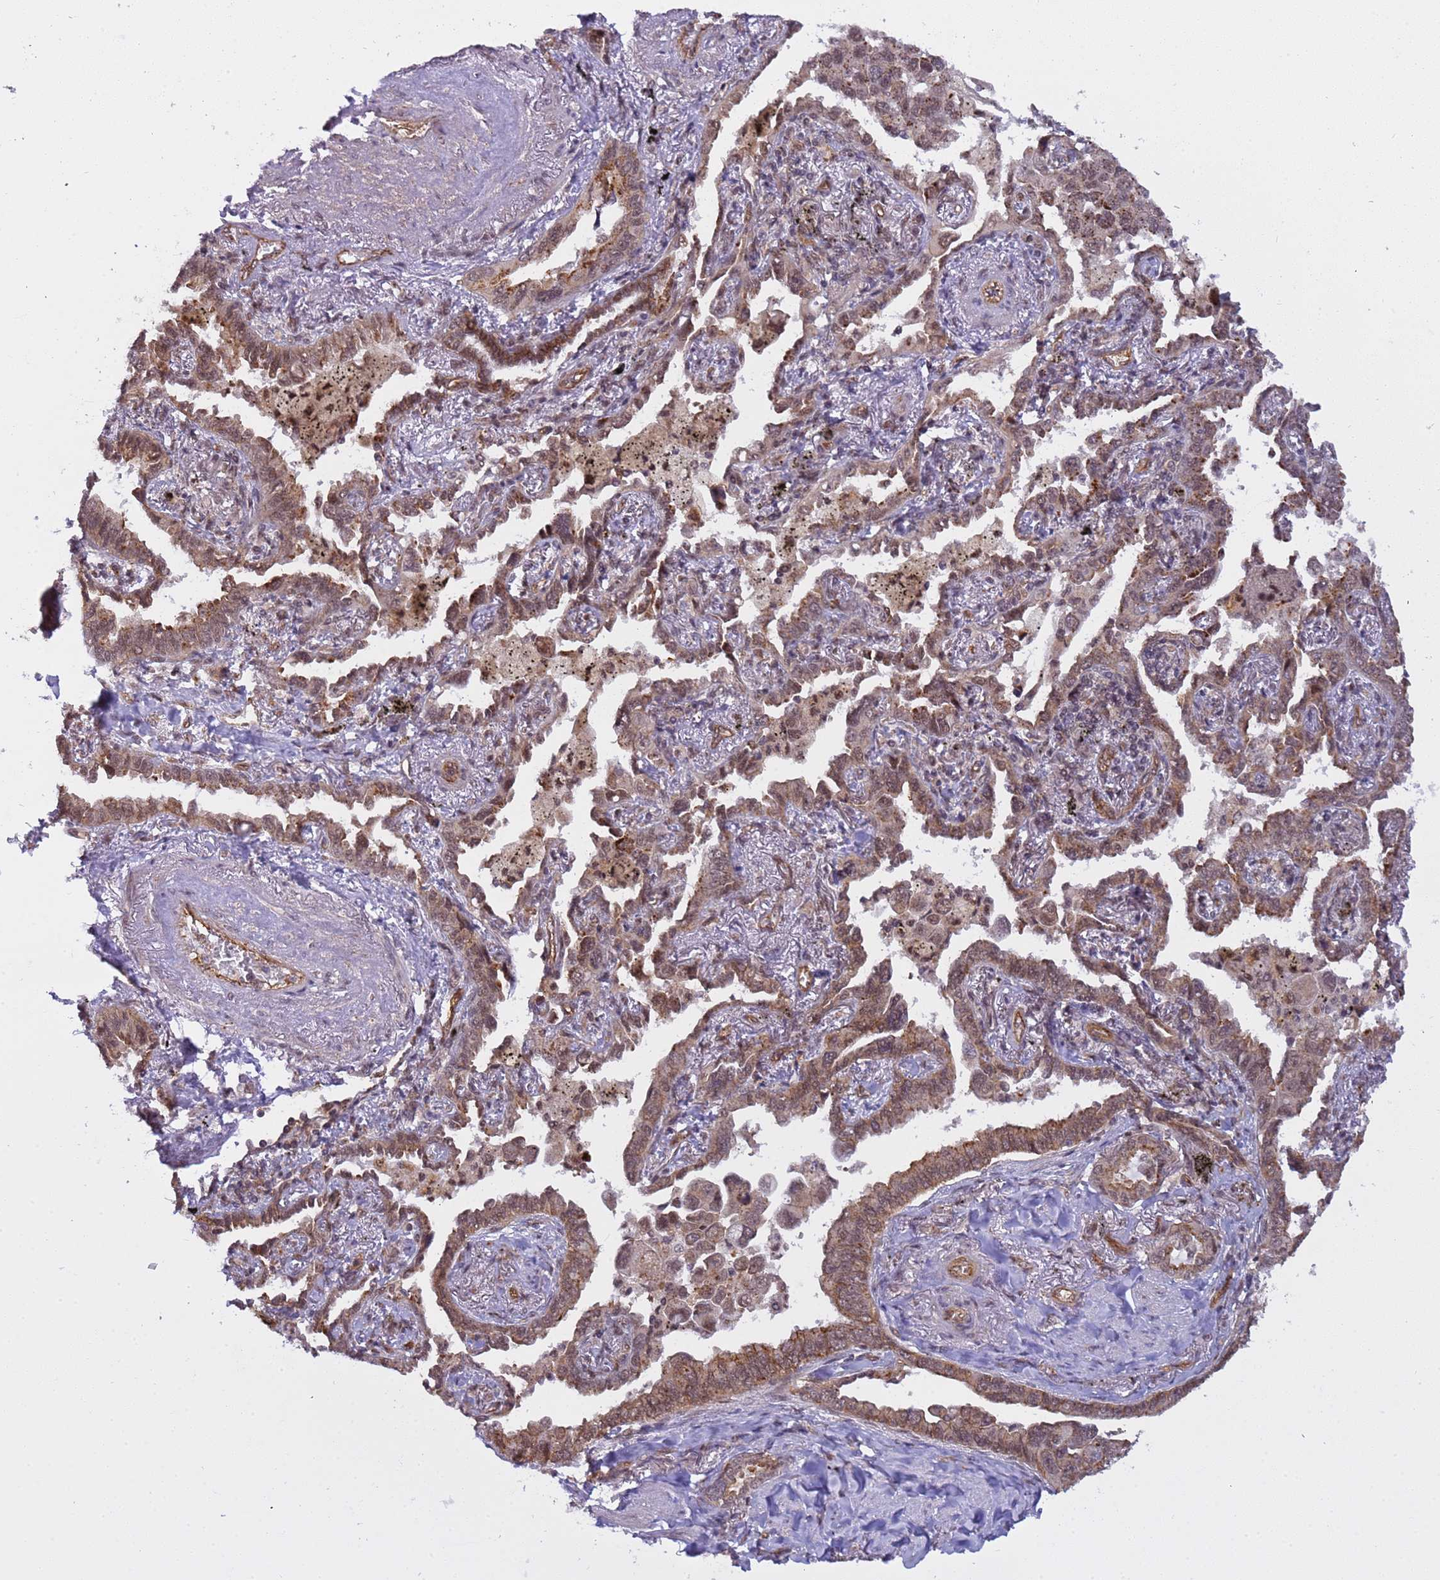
{"staining": {"intensity": "moderate", "quantity": ">75%", "location": "cytoplasmic/membranous,nuclear"}, "tissue": "lung cancer", "cell_type": "Tumor cells", "image_type": "cancer", "snomed": [{"axis": "morphology", "description": "Adenocarcinoma, NOS"}, {"axis": "topography", "description": "Lung"}], "caption": "Immunohistochemical staining of lung cancer reveals moderate cytoplasmic/membranous and nuclear protein staining in approximately >75% of tumor cells.", "gene": "EMC2", "patient": {"sex": "male", "age": 67}}